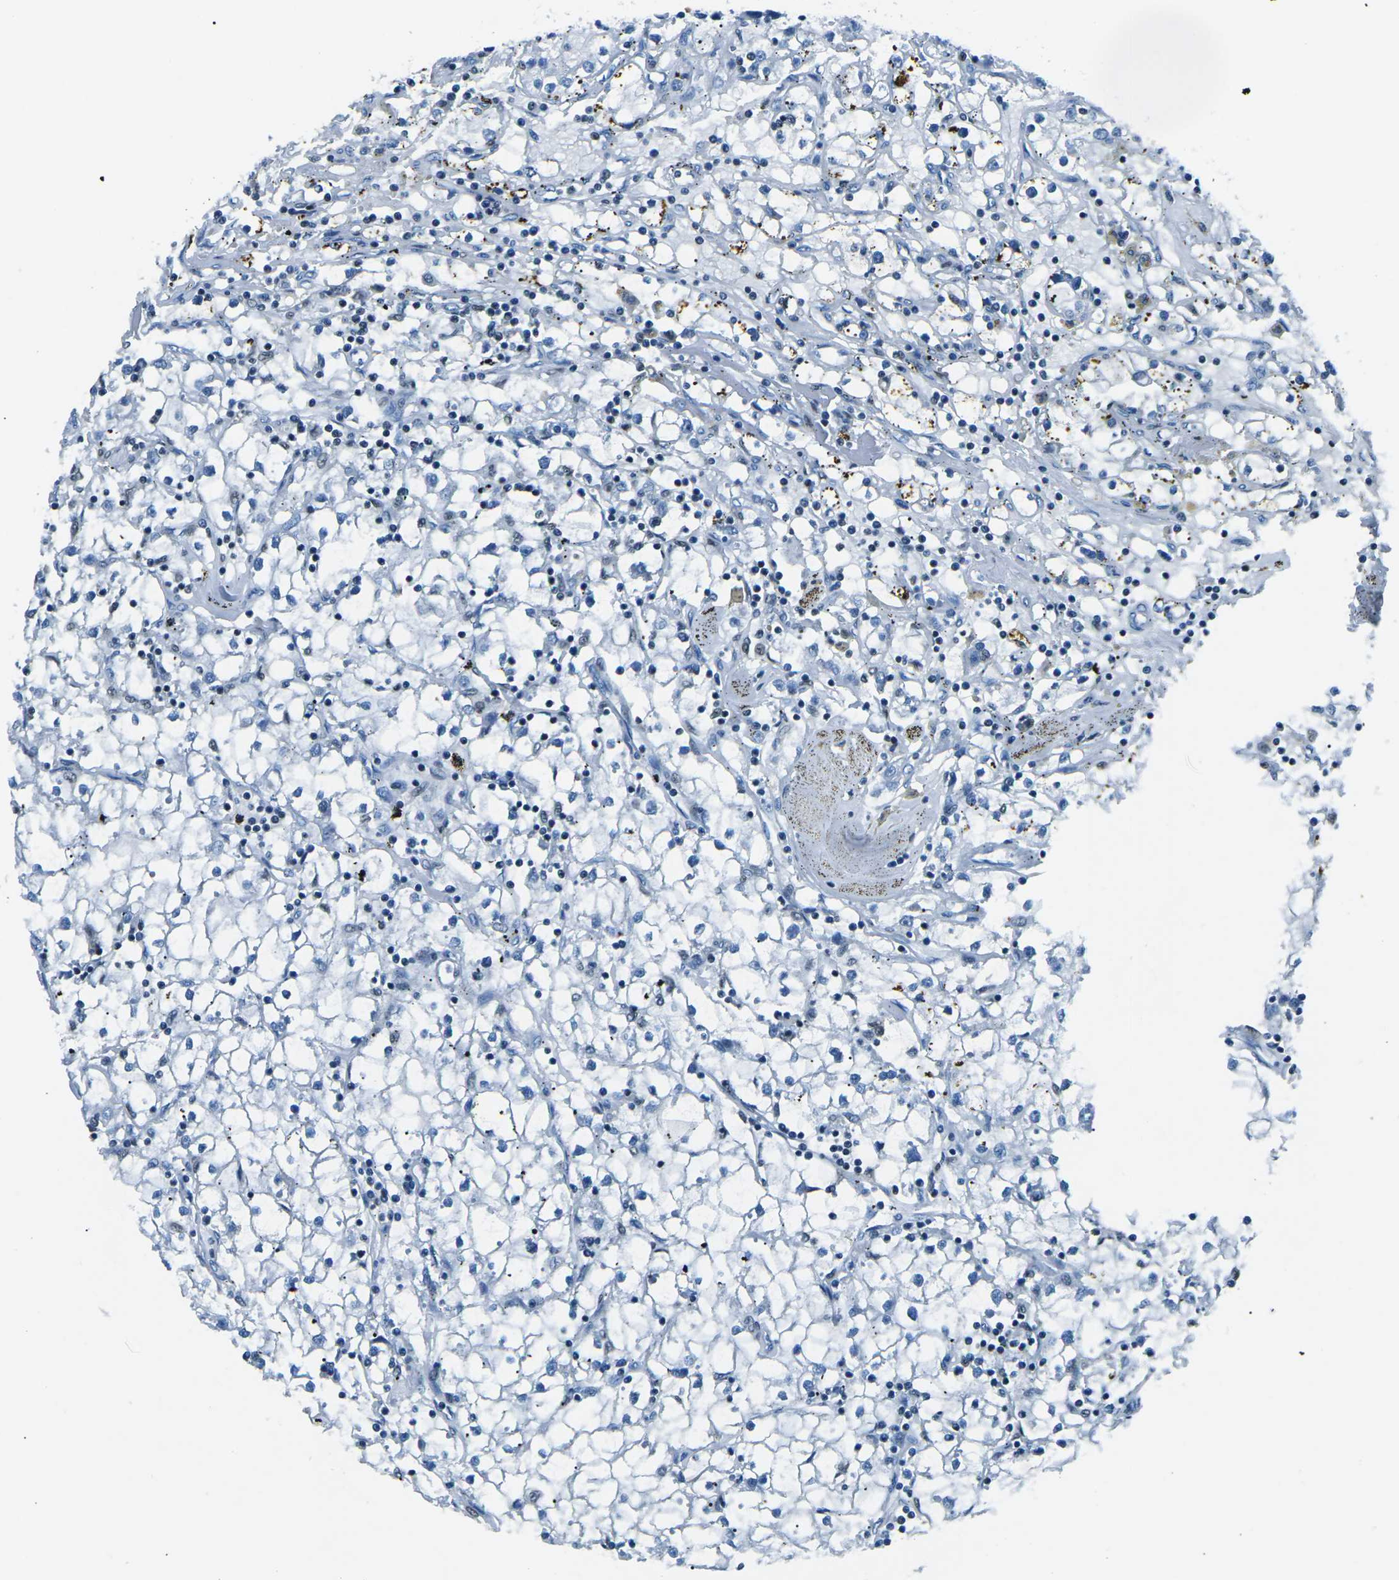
{"staining": {"intensity": "negative", "quantity": "none", "location": "none"}, "tissue": "renal cancer", "cell_type": "Tumor cells", "image_type": "cancer", "snomed": [{"axis": "morphology", "description": "Adenocarcinoma, NOS"}, {"axis": "topography", "description": "Kidney"}], "caption": "A high-resolution histopathology image shows IHC staining of renal cancer, which reveals no significant expression in tumor cells.", "gene": "CELF2", "patient": {"sex": "male", "age": 56}}